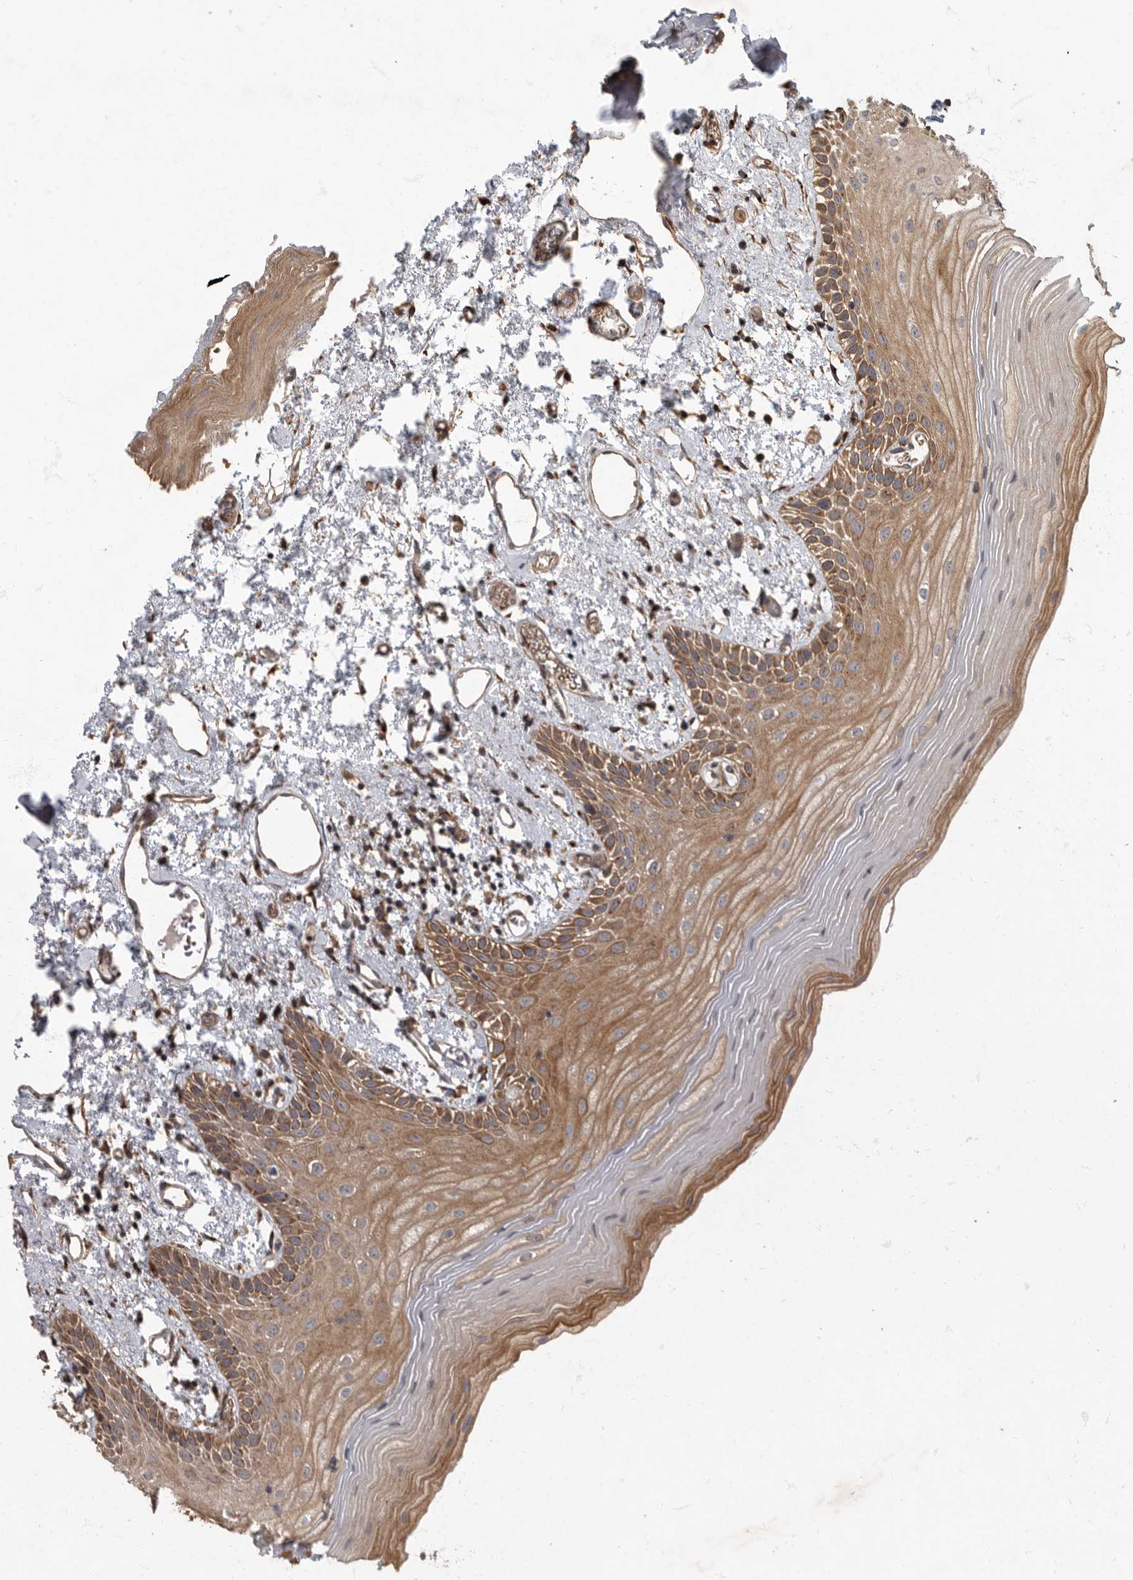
{"staining": {"intensity": "moderate", "quantity": ">75%", "location": "cytoplasmic/membranous"}, "tissue": "oral mucosa", "cell_type": "Squamous epithelial cells", "image_type": "normal", "snomed": [{"axis": "morphology", "description": "Normal tissue, NOS"}, {"axis": "topography", "description": "Oral tissue"}], "caption": "Squamous epithelial cells exhibit medium levels of moderate cytoplasmic/membranous positivity in approximately >75% of cells in unremarkable oral mucosa.", "gene": "IQCK", "patient": {"sex": "male", "age": 52}}